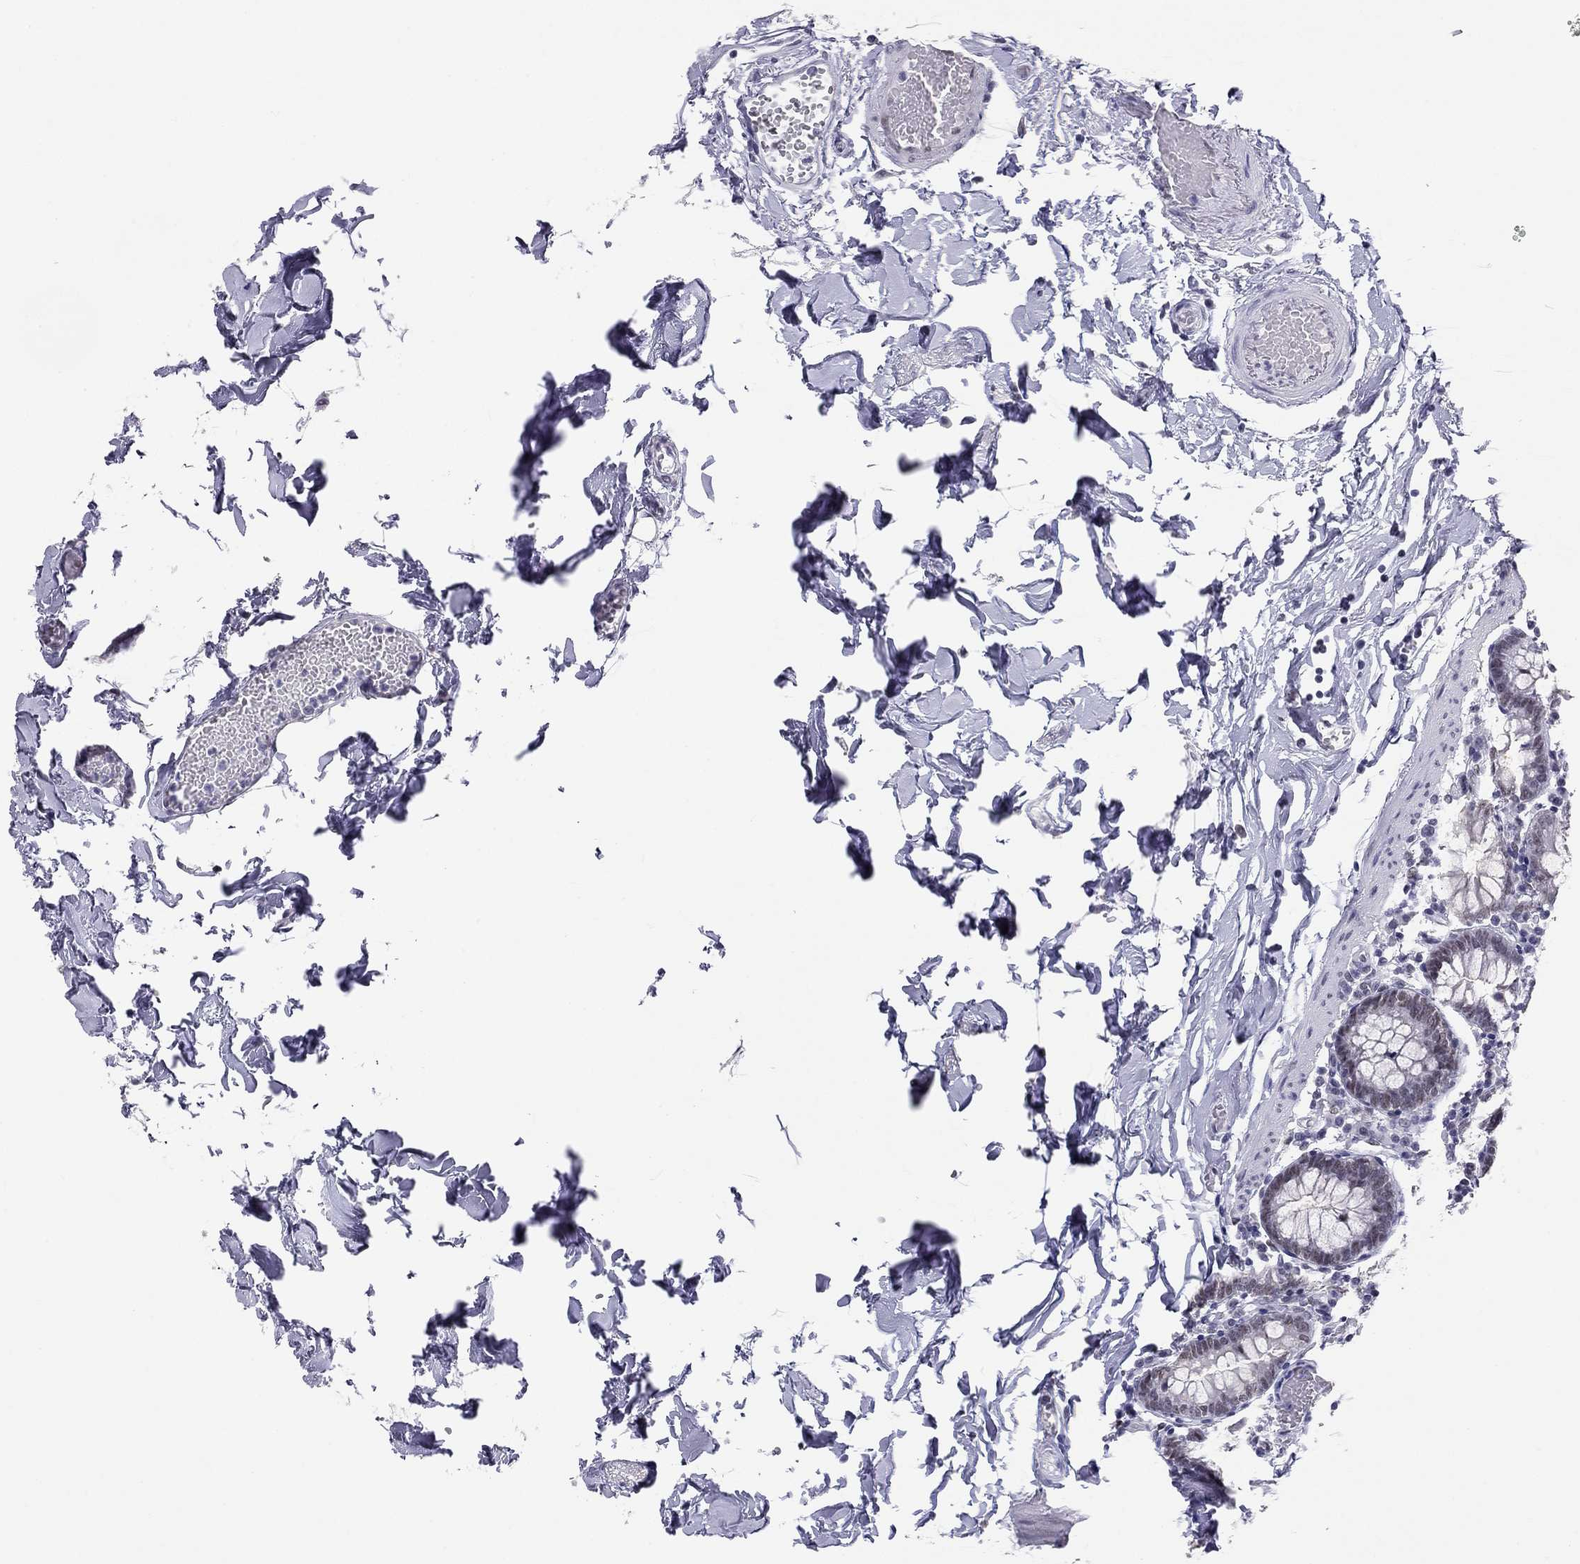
{"staining": {"intensity": "weak", "quantity": "<25%", "location": "nuclear"}, "tissue": "small intestine", "cell_type": "Glandular cells", "image_type": "normal", "snomed": [{"axis": "morphology", "description": "Normal tissue, NOS"}, {"axis": "topography", "description": "Small intestine"}], "caption": "Glandular cells show no significant protein staining in unremarkable small intestine.", "gene": "DOT1L", "patient": {"sex": "female", "age": 90}}